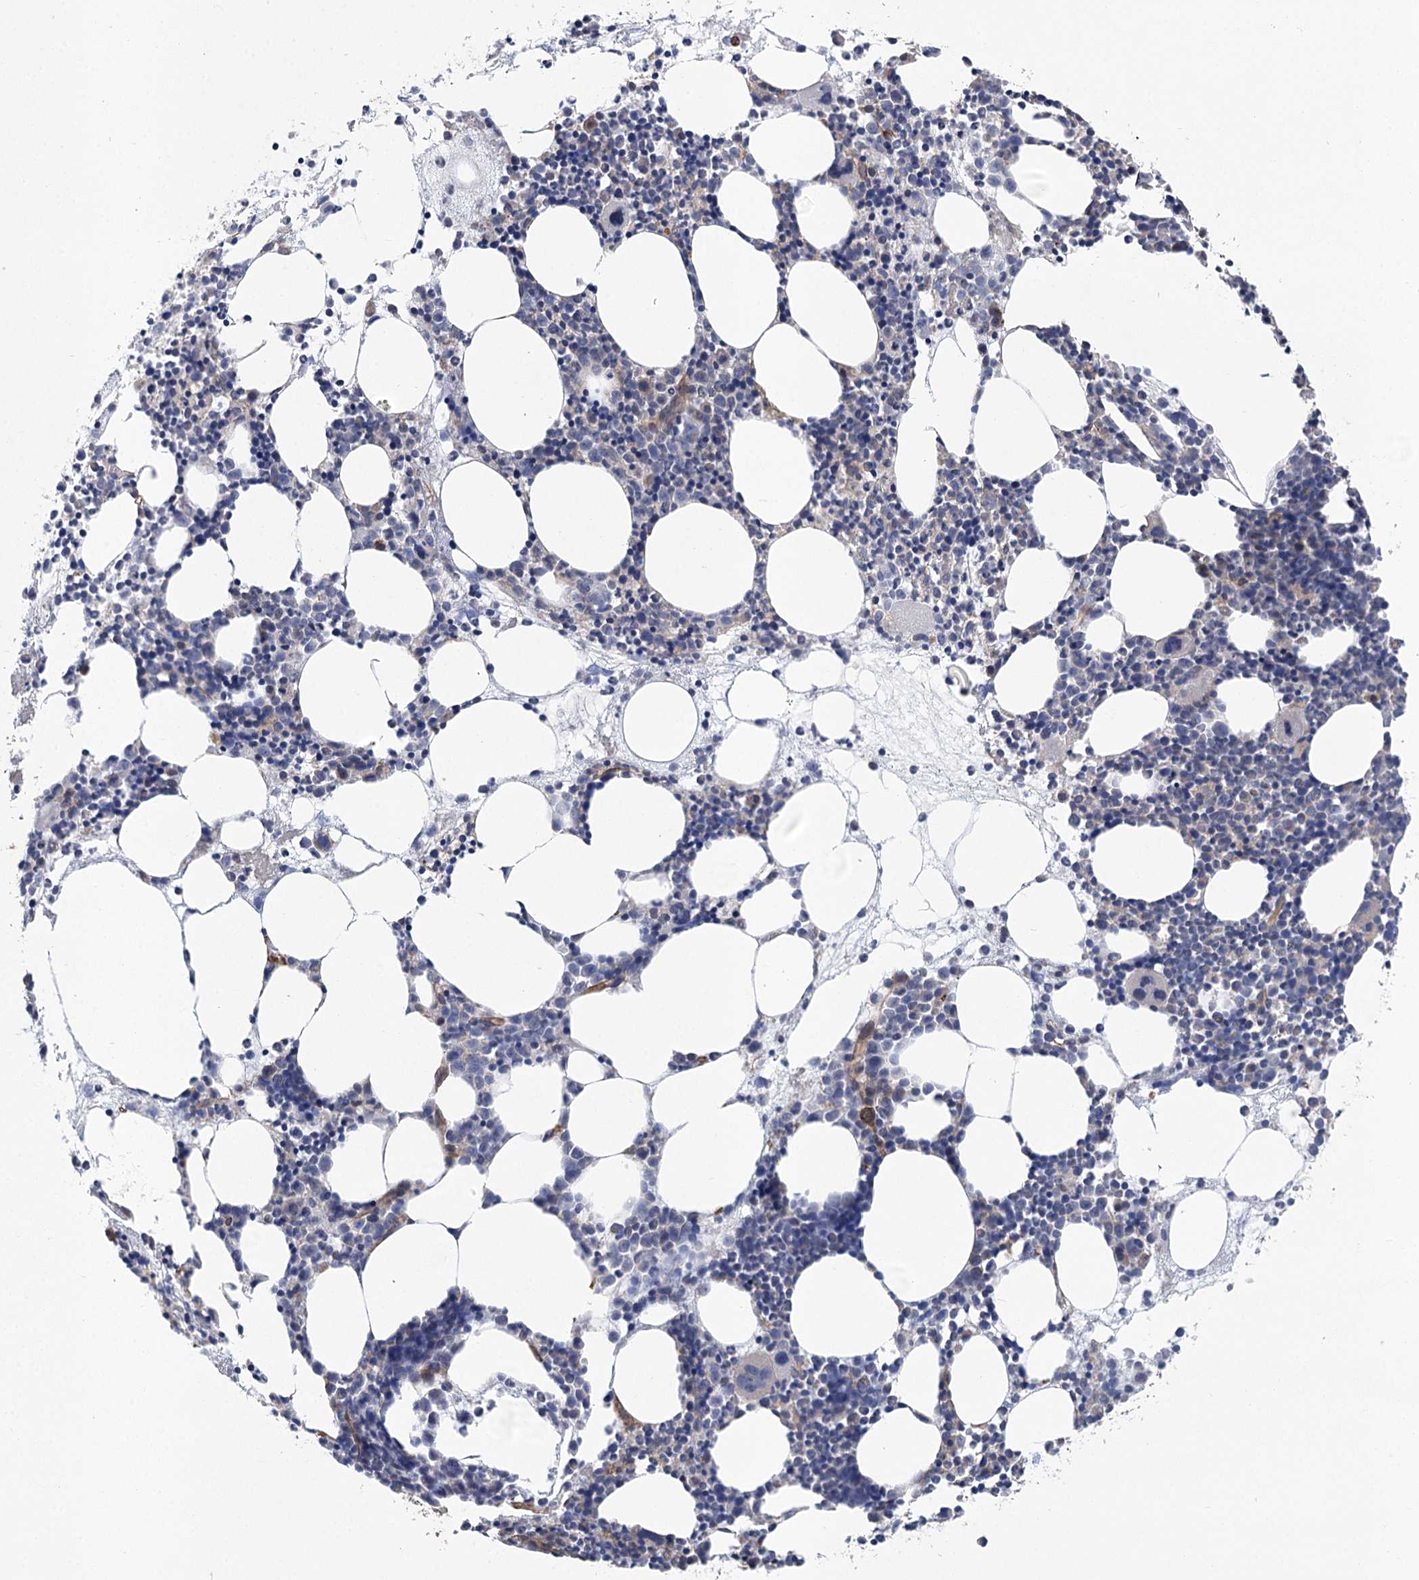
{"staining": {"intensity": "negative", "quantity": "none", "location": "none"}, "tissue": "bone marrow", "cell_type": "Hematopoietic cells", "image_type": "normal", "snomed": [{"axis": "morphology", "description": "Normal tissue, NOS"}, {"axis": "topography", "description": "Bone marrow"}], "caption": "DAB immunohistochemical staining of unremarkable human bone marrow displays no significant staining in hematopoietic cells.", "gene": "RWDD4", "patient": {"sex": "female", "age": 89}}